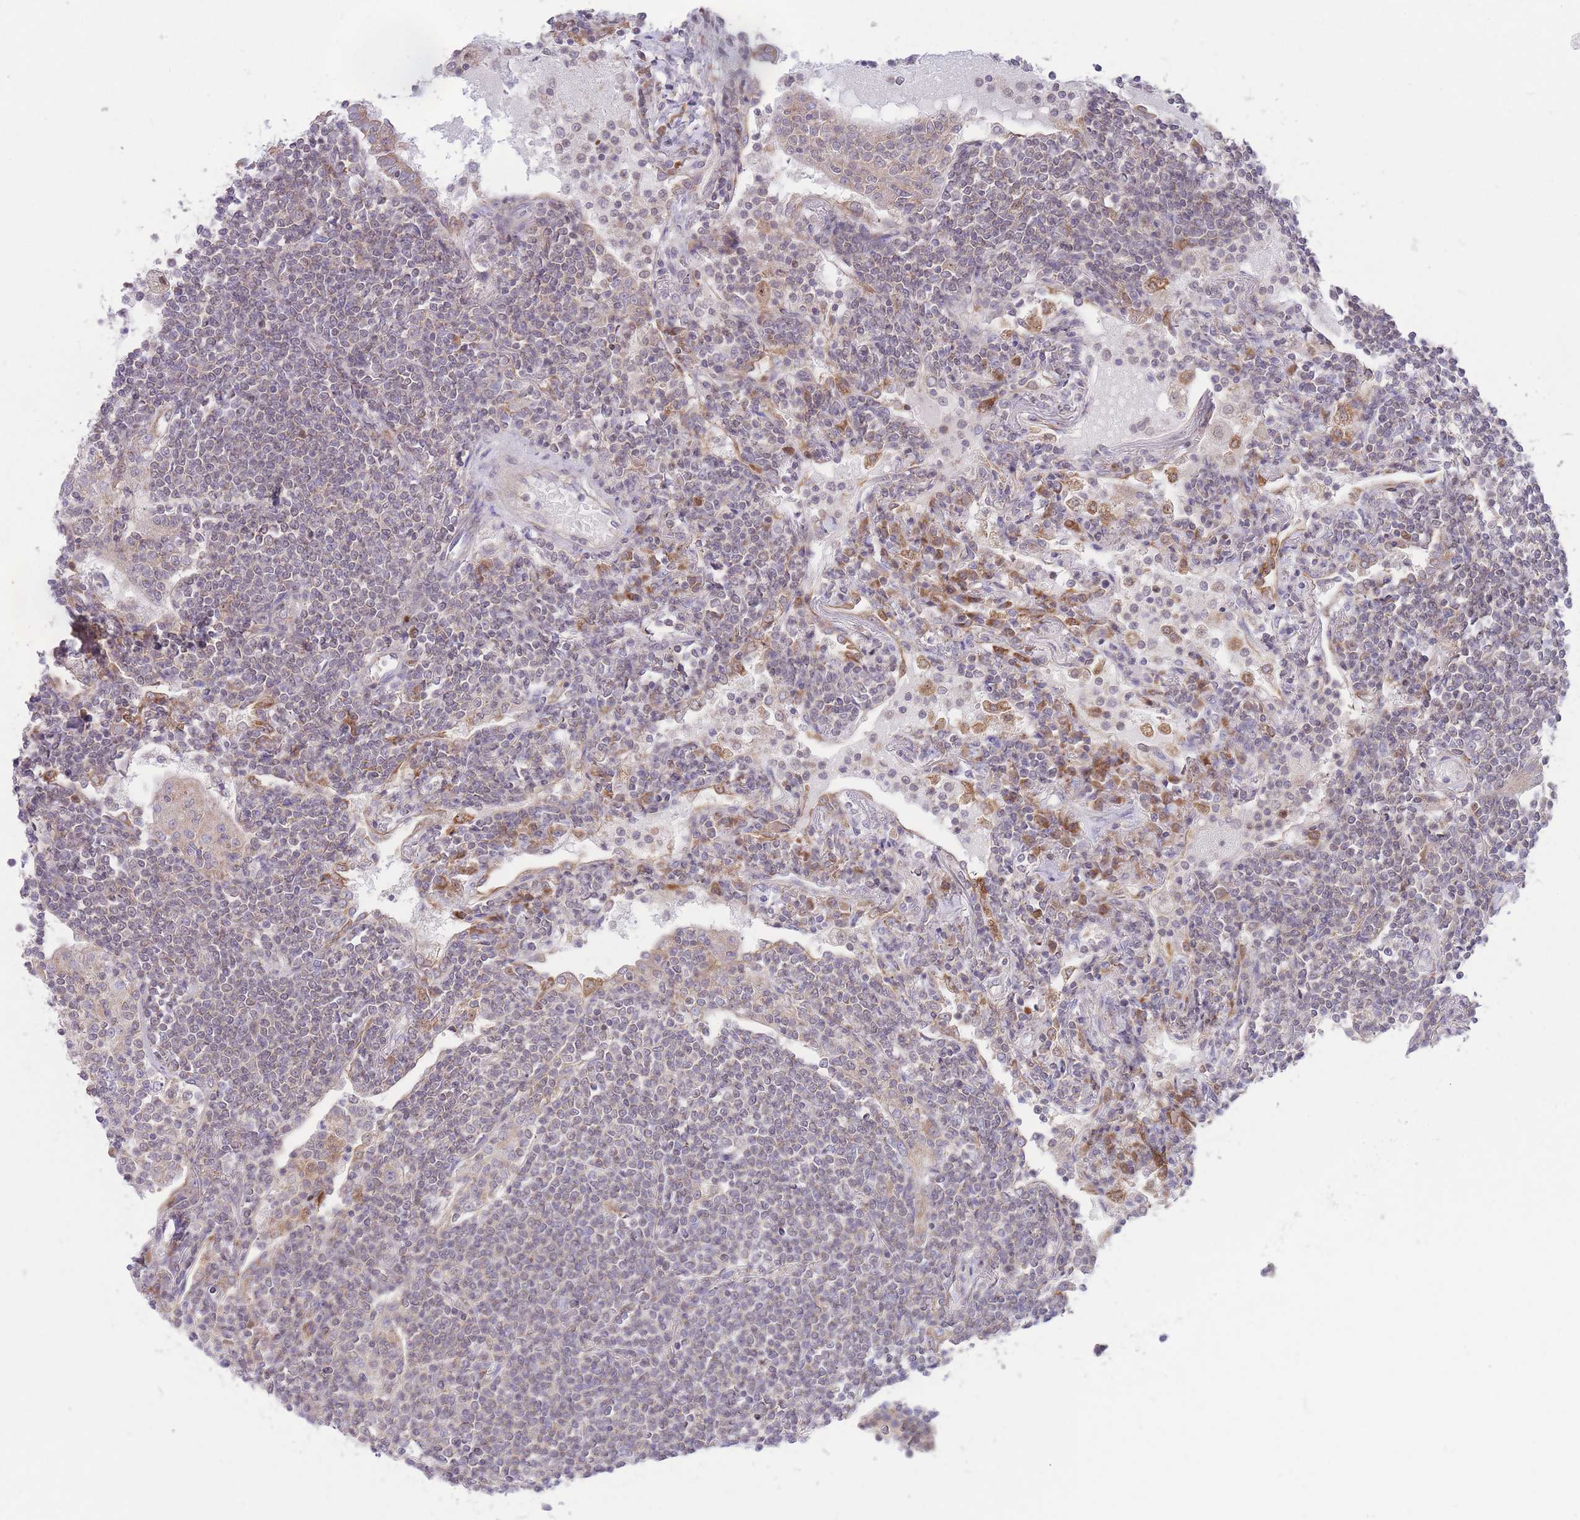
{"staining": {"intensity": "weak", "quantity": "25%-75%", "location": "cytoplasmic/membranous"}, "tissue": "lymphoma", "cell_type": "Tumor cells", "image_type": "cancer", "snomed": [{"axis": "morphology", "description": "Malignant lymphoma, non-Hodgkin's type, Low grade"}, {"axis": "topography", "description": "Lymph node"}], "caption": "Malignant lymphoma, non-Hodgkin's type (low-grade) stained for a protein reveals weak cytoplasmic/membranous positivity in tumor cells. (brown staining indicates protein expression, while blue staining denotes nuclei).", "gene": "BOLA2B", "patient": {"sex": "female", "age": 67}}